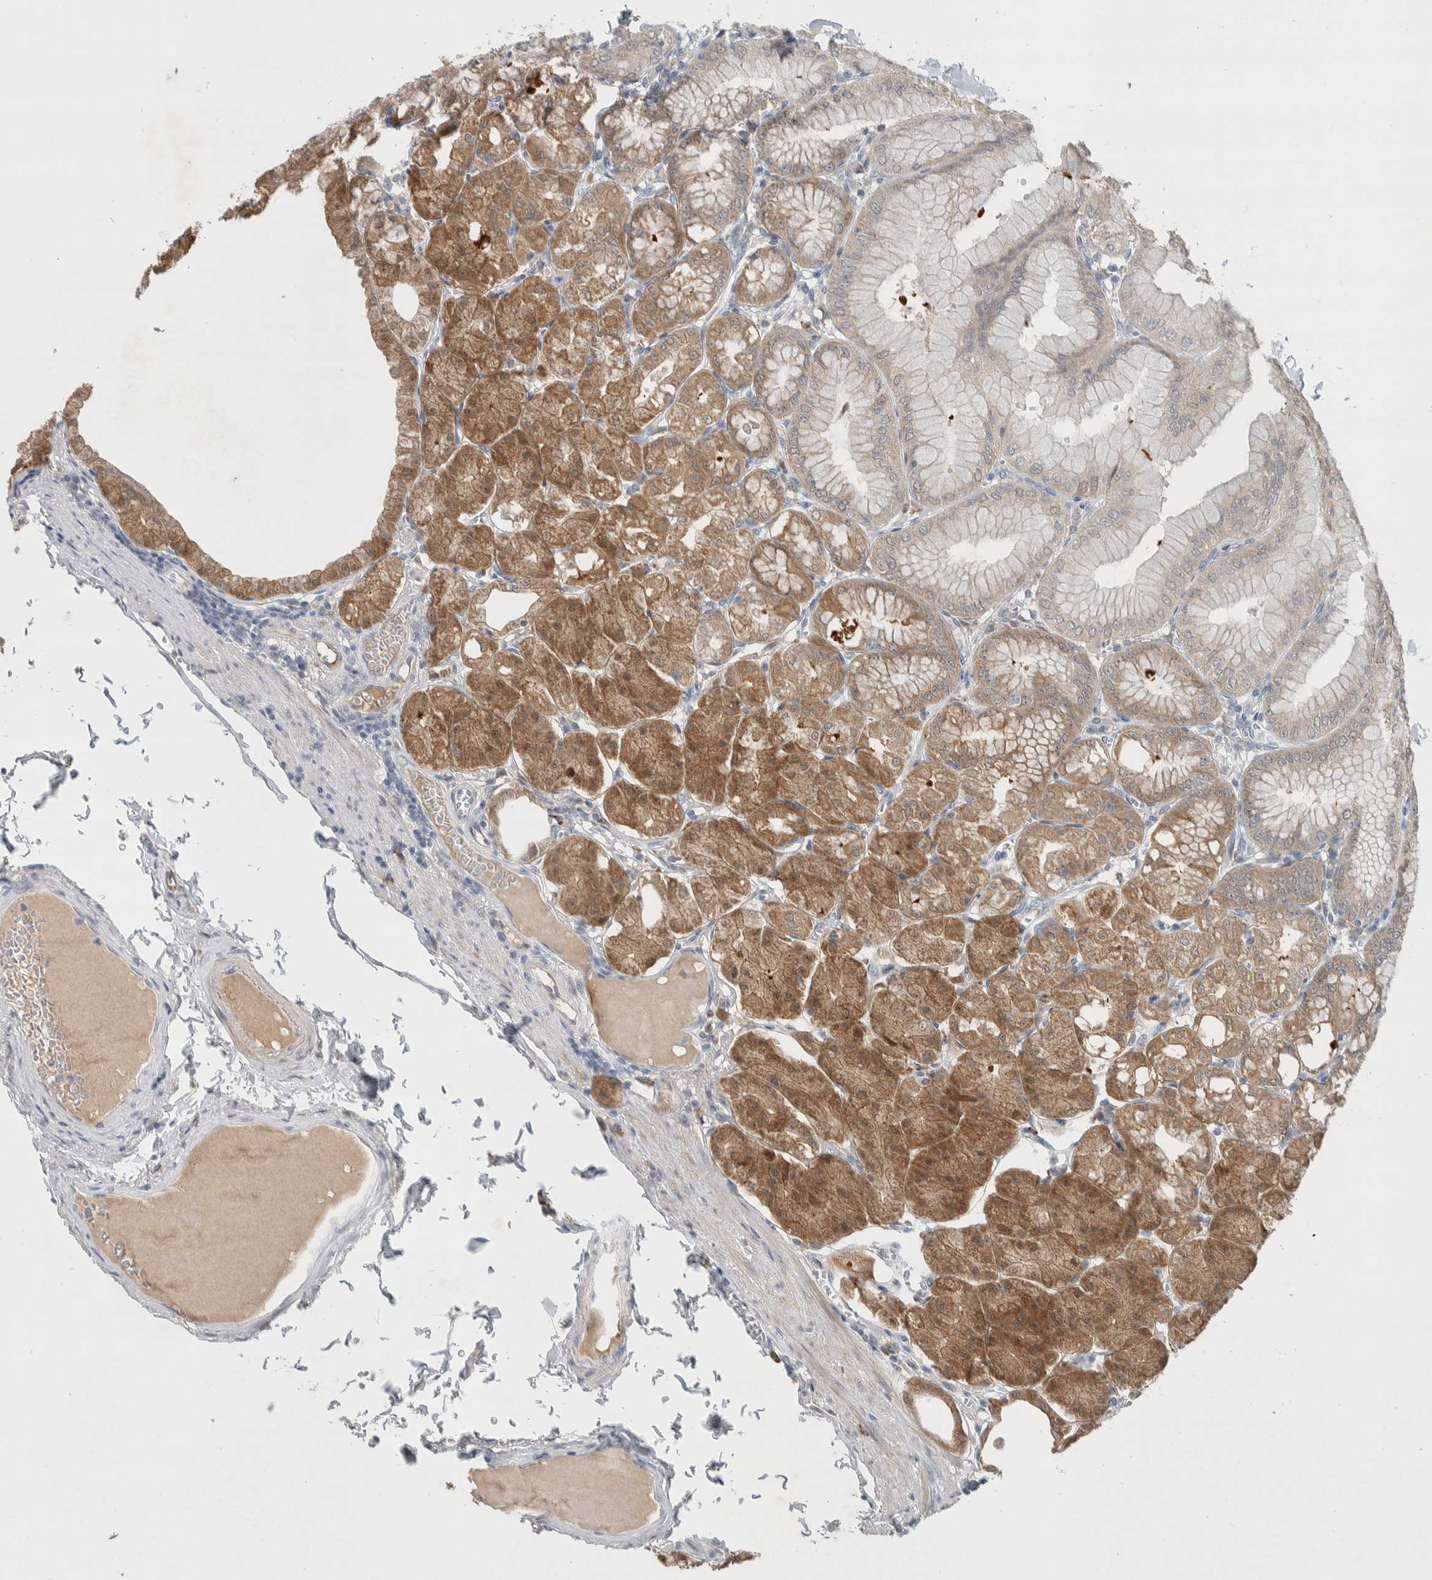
{"staining": {"intensity": "moderate", "quantity": ">75%", "location": "cytoplasmic/membranous"}, "tissue": "stomach", "cell_type": "Glandular cells", "image_type": "normal", "snomed": [{"axis": "morphology", "description": "Normal tissue, NOS"}, {"axis": "topography", "description": "Stomach, lower"}], "caption": "This is a micrograph of immunohistochemistry (IHC) staining of unremarkable stomach, which shows moderate expression in the cytoplasmic/membranous of glandular cells.", "gene": "DEPTOR", "patient": {"sex": "male", "age": 71}}